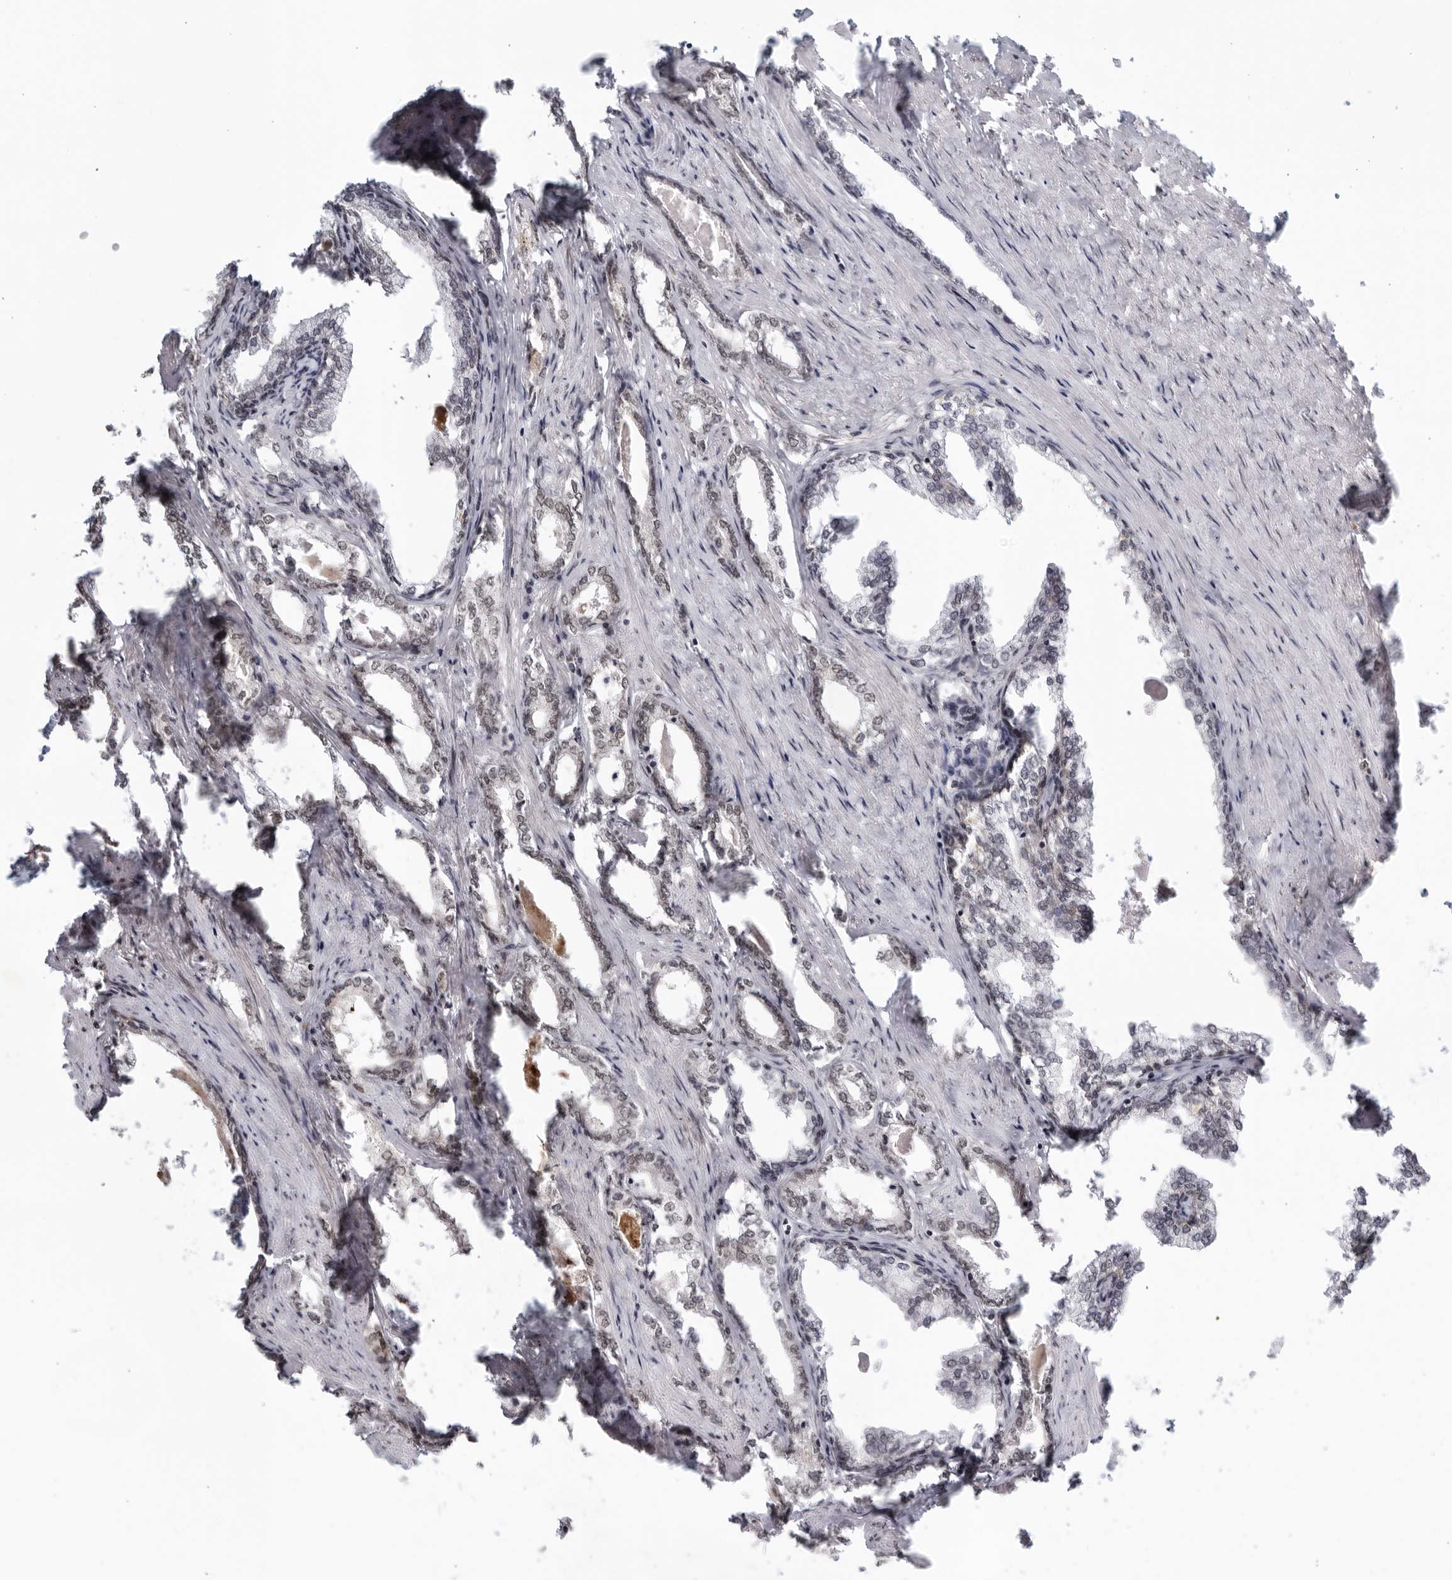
{"staining": {"intensity": "weak", "quantity": "25%-75%", "location": "nuclear"}, "tissue": "prostate cancer", "cell_type": "Tumor cells", "image_type": "cancer", "snomed": [{"axis": "morphology", "description": "Adenocarcinoma, High grade"}, {"axis": "topography", "description": "Prostate"}], "caption": "Human adenocarcinoma (high-grade) (prostate) stained with a protein marker shows weak staining in tumor cells.", "gene": "CC2D1B", "patient": {"sex": "male", "age": 58}}